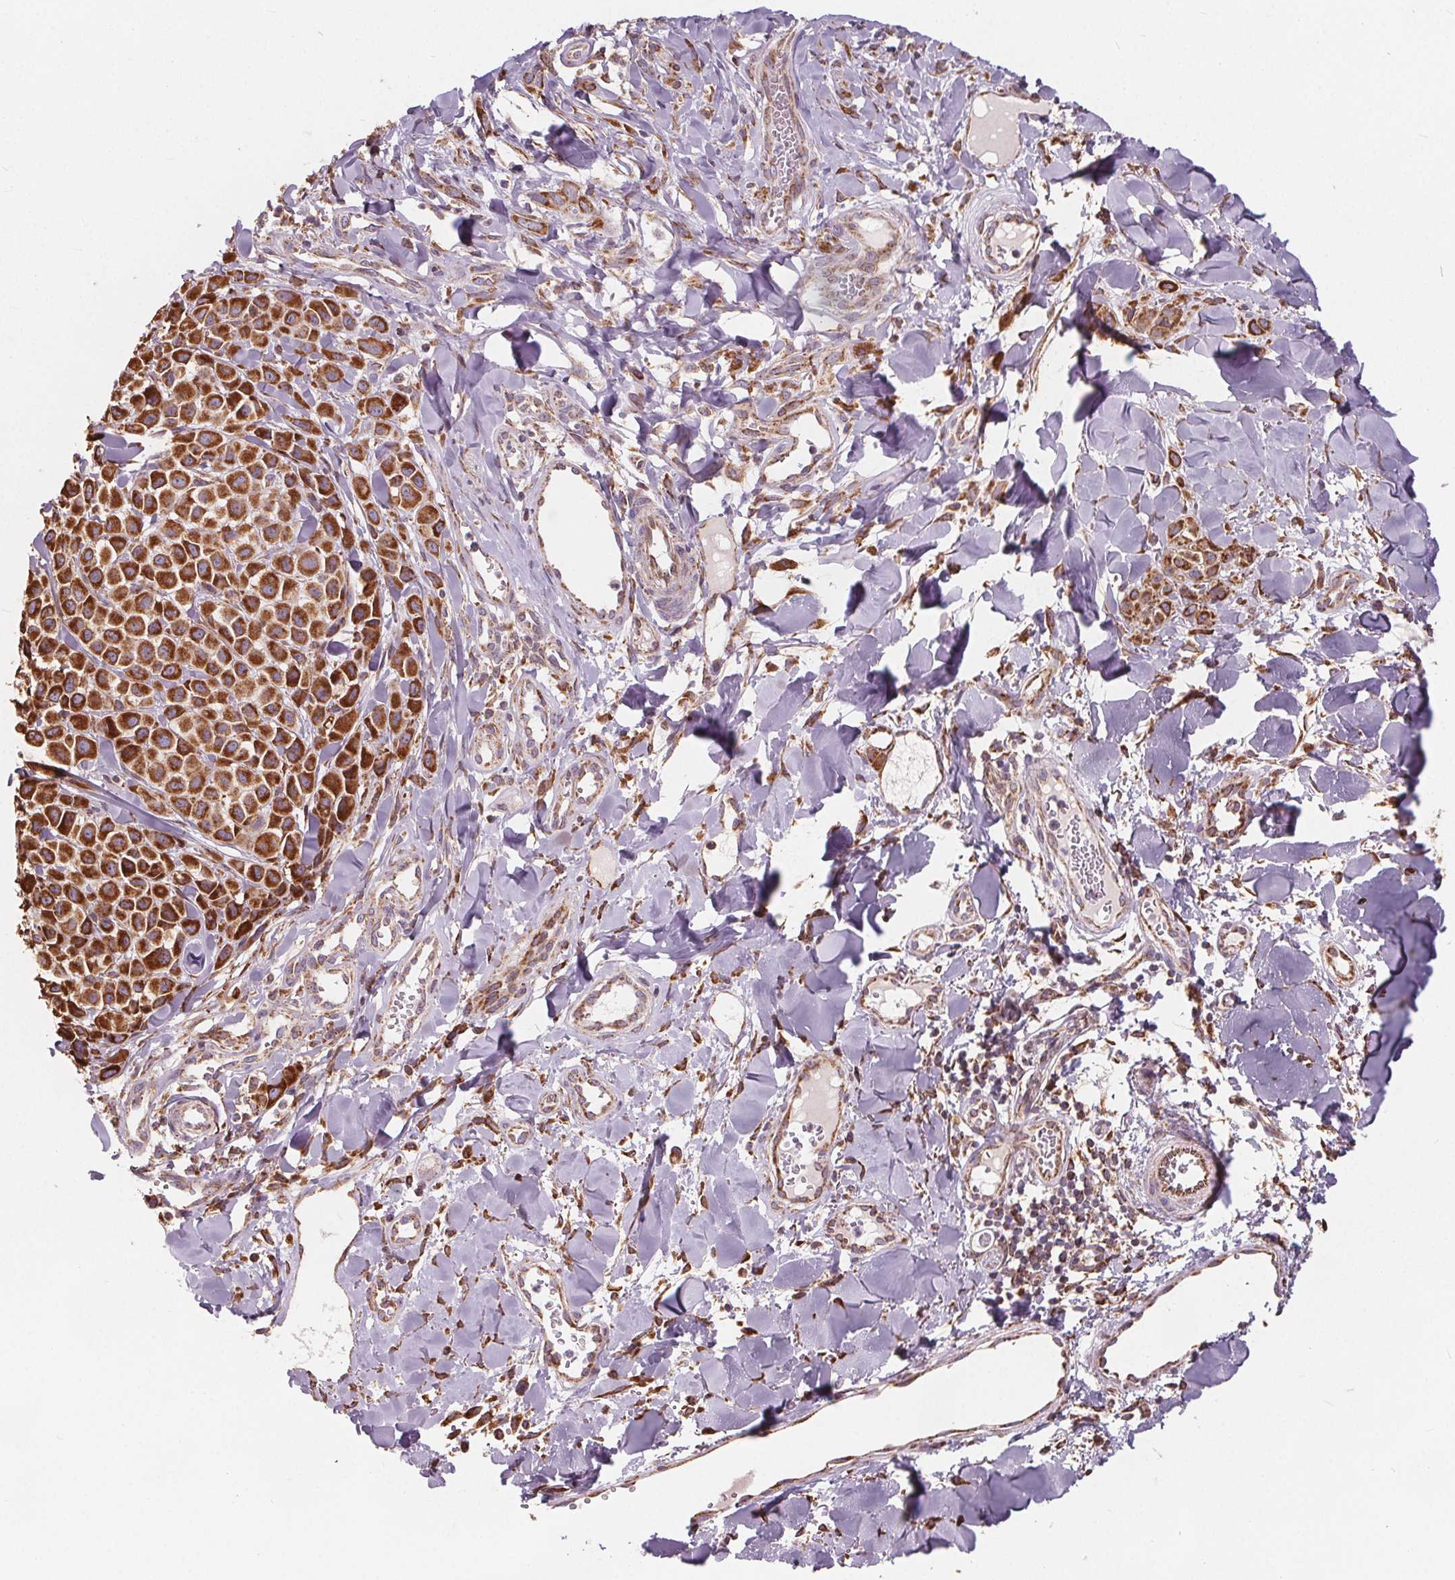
{"staining": {"intensity": "strong", "quantity": ">75%", "location": "cytoplasmic/membranous"}, "tissue": "melanoma", "cell_type": "Tumor cells", "image_type": "cancer", "snomed": [{"axis": "morphology", "description": "Malignant melanoma, NOS"}, {"axis": "topography", "description": "Skin"}], "caption": "Human melanoma stained with a brown dye reveals strong cytoplasmic/membranous positive expression in approximately >75% of tumor cells.", "gene": "PLSCR3", "patient": {"sex": "male", "age": 77}}